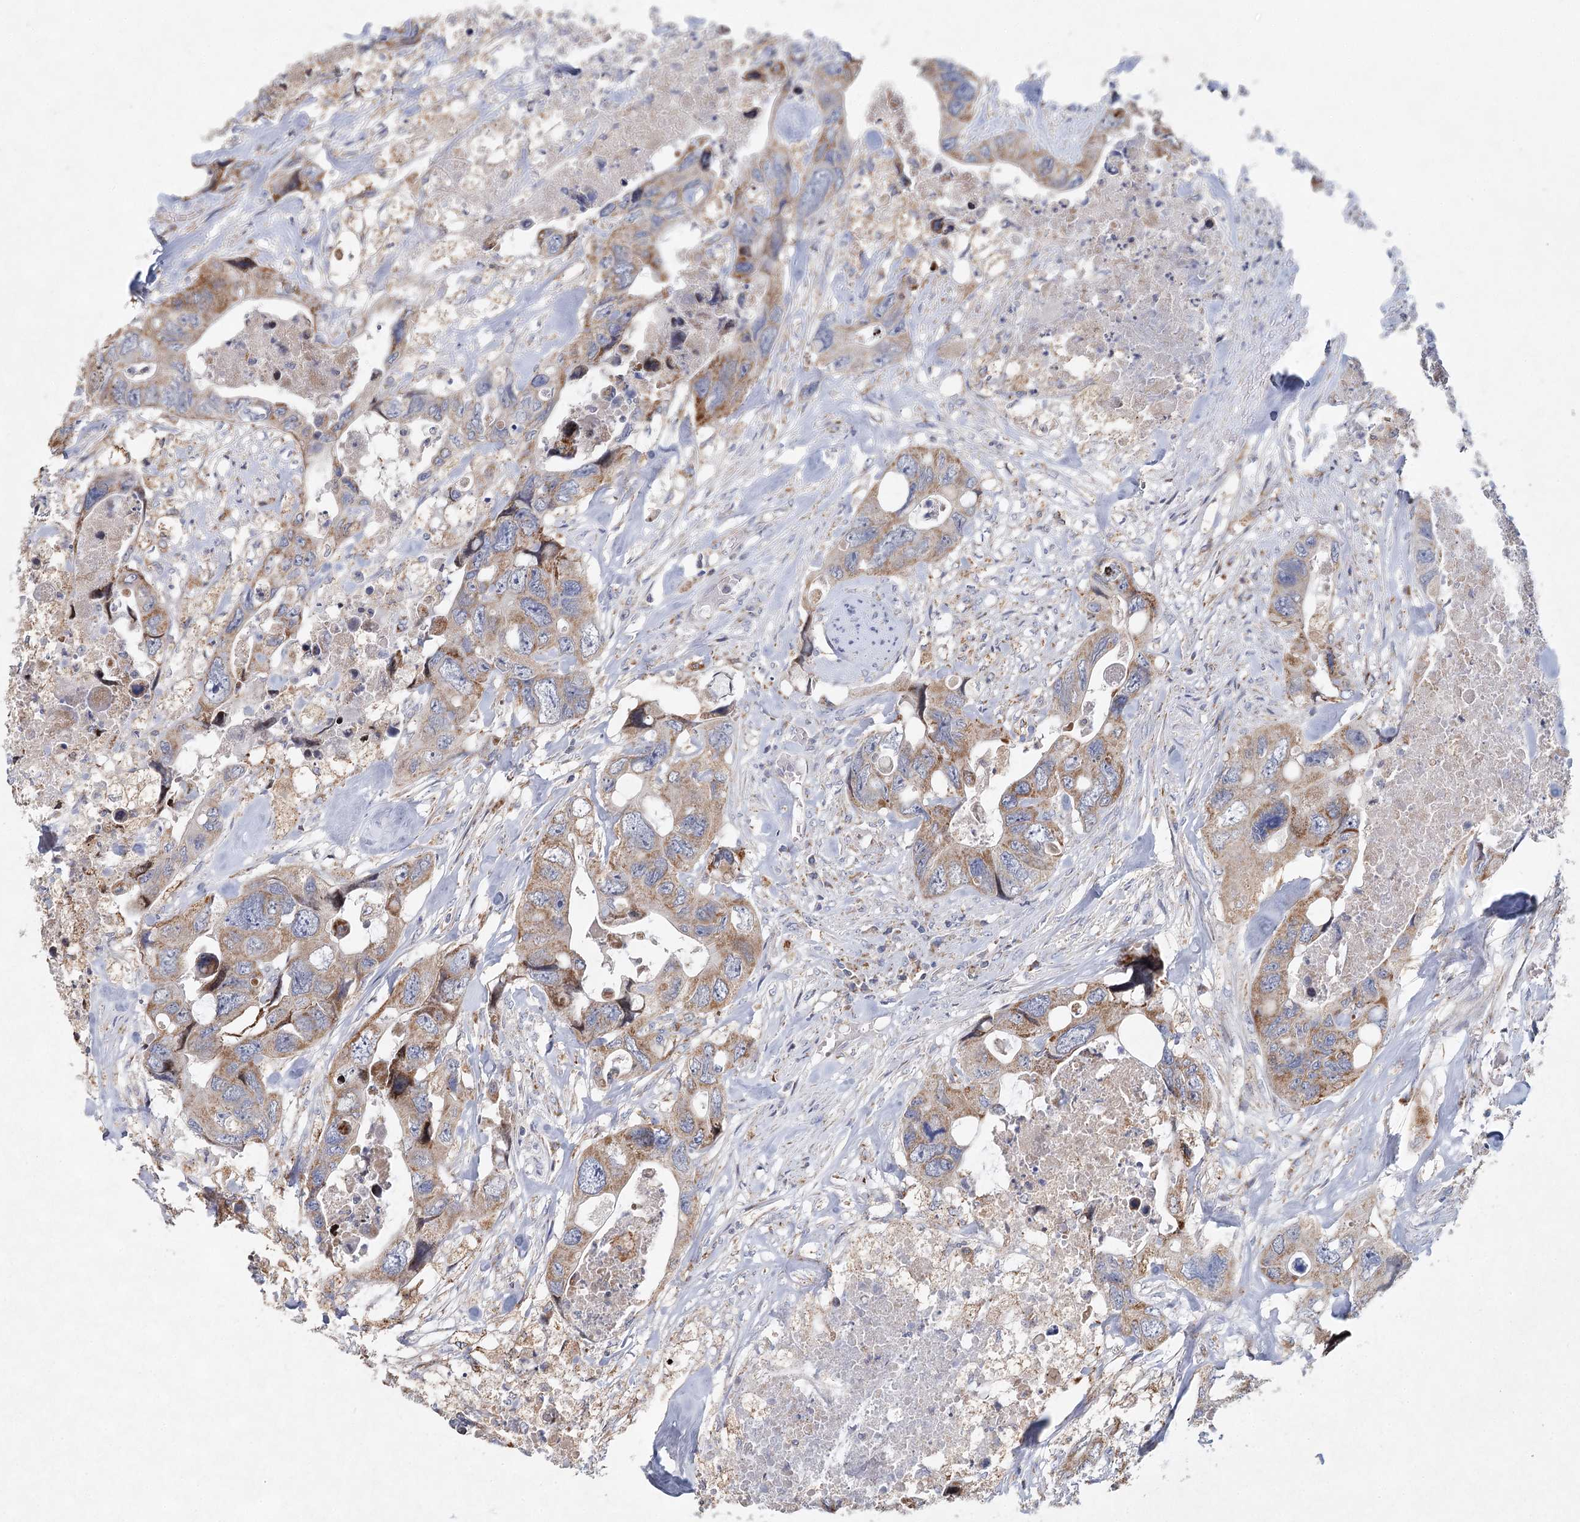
{"staining": {"intensity": "moderate", "quantity": ">75%", "location": "cytoplasmic/membranous"}, "tissue": "colorectal cancer", "cell_type": "Tumor cells", "image_type": "cancer", "snomed": [{"axis": "morphology", "description": "Adenocarcinoma, NOS"}, {"axis": "topography", "description": "Rectum"}], "caption": "Tumor cells demonstrate medium levels of moderate cytoplasmic/membranous positivity in about >75% of cells in human colorectal cancer. The staining is performed using DAB (3,3'-diaminobenzidine) brown chromogen to label protein expression. The nuclei are counter-stained blue using hematoxylin.", "gene": "XPO6", "patient": {"sex": "male", "age": 57}}